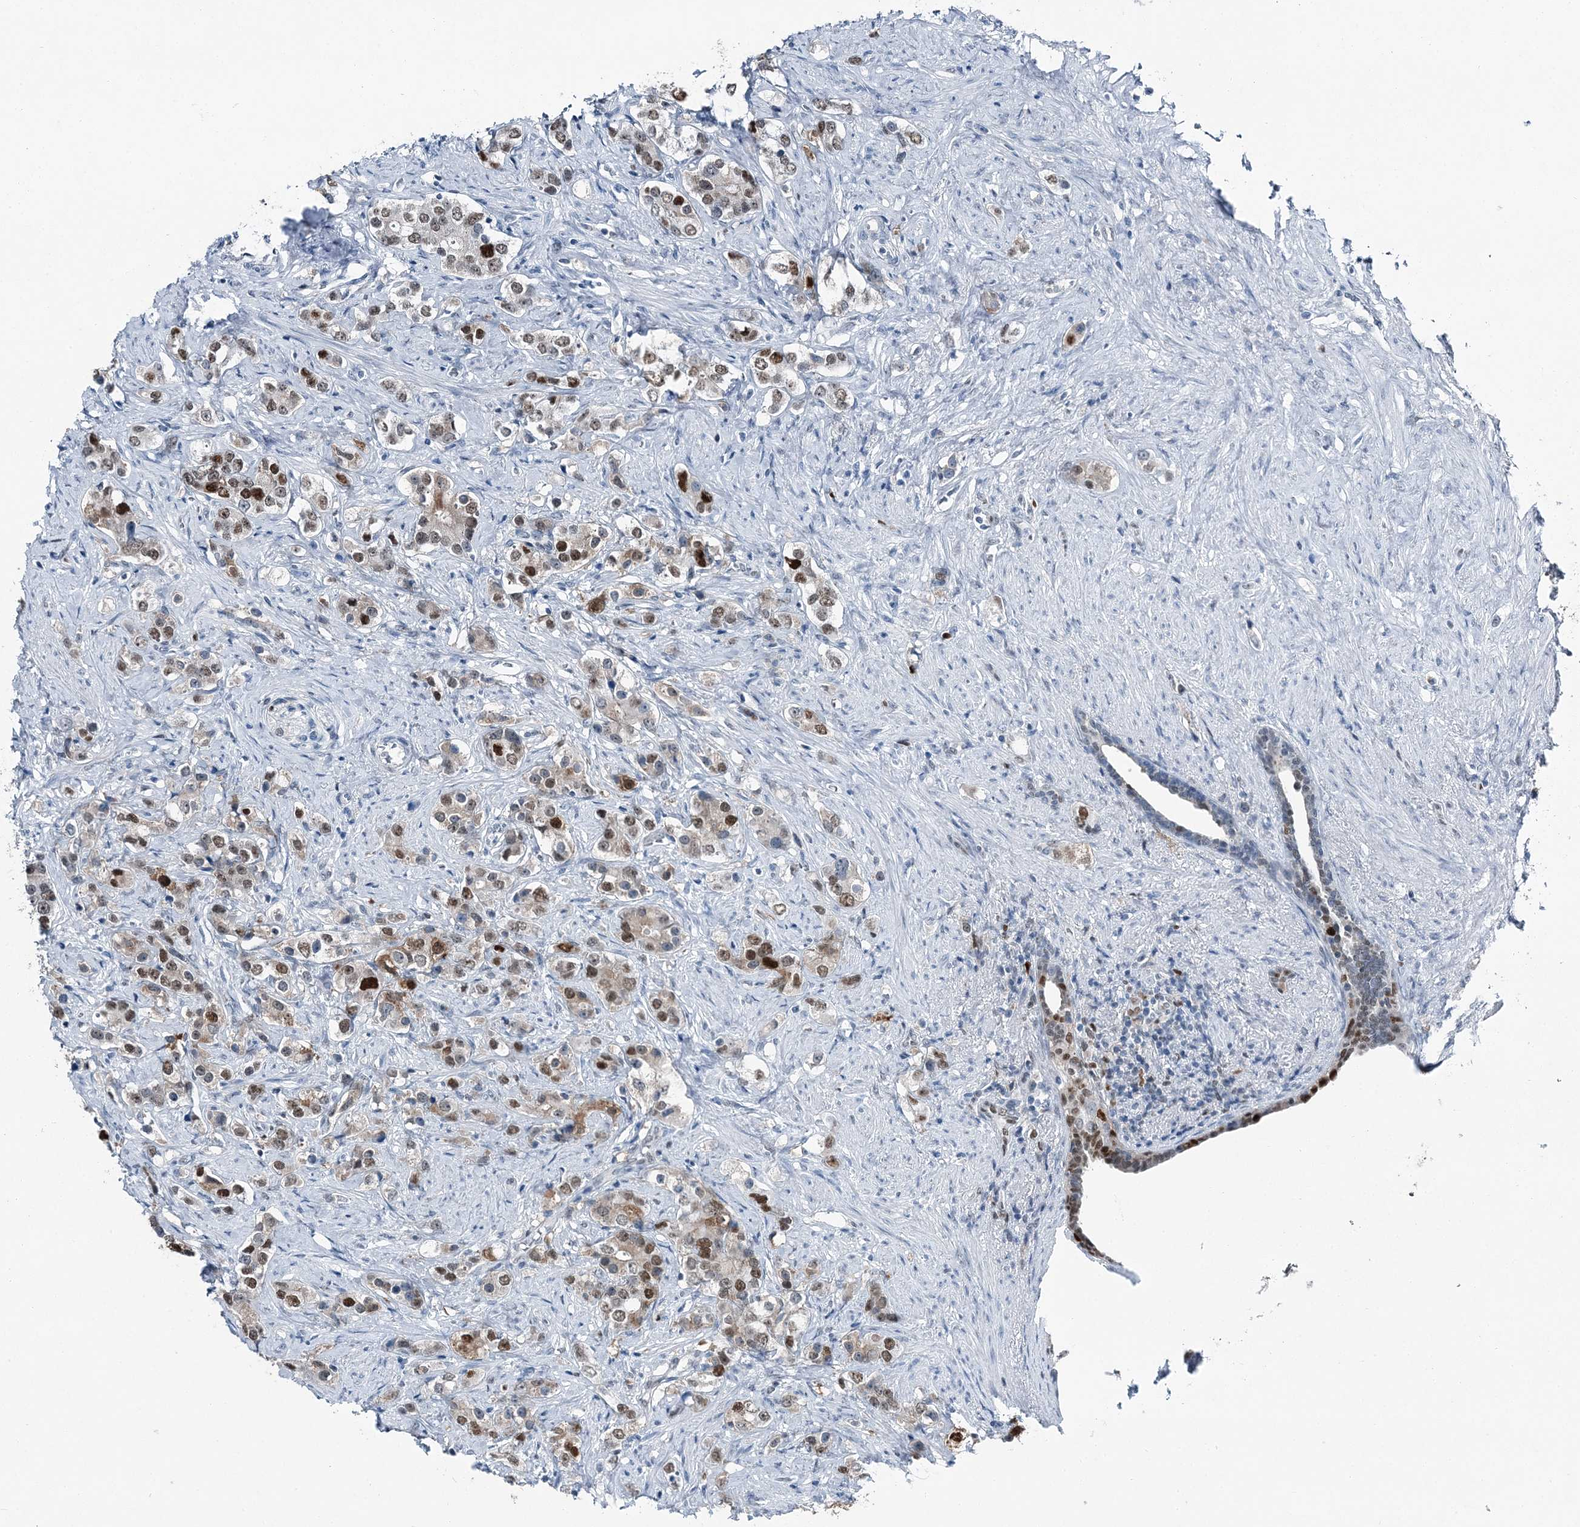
{"staining": {"intensity": "moderate", "quantity": "25%-75%", "location": "nuclear"}, "tissue": "prostate cancer", "cell_type": "Tumor cells", "image_type": "cancer", "snomed": [{"axis": "morphology", "description": "Adenocarcinoma, High grade"}, {"axis": "topography", "description": "Prostate"}], "caption": "Adenocarcinoma (high-grade) (prostate) tissue demonstrates moderate nuclear expression in approximately 25%-75% of tumor cells", "gene": "HAT1", "patient": {"sex": "male", "age": 63}}